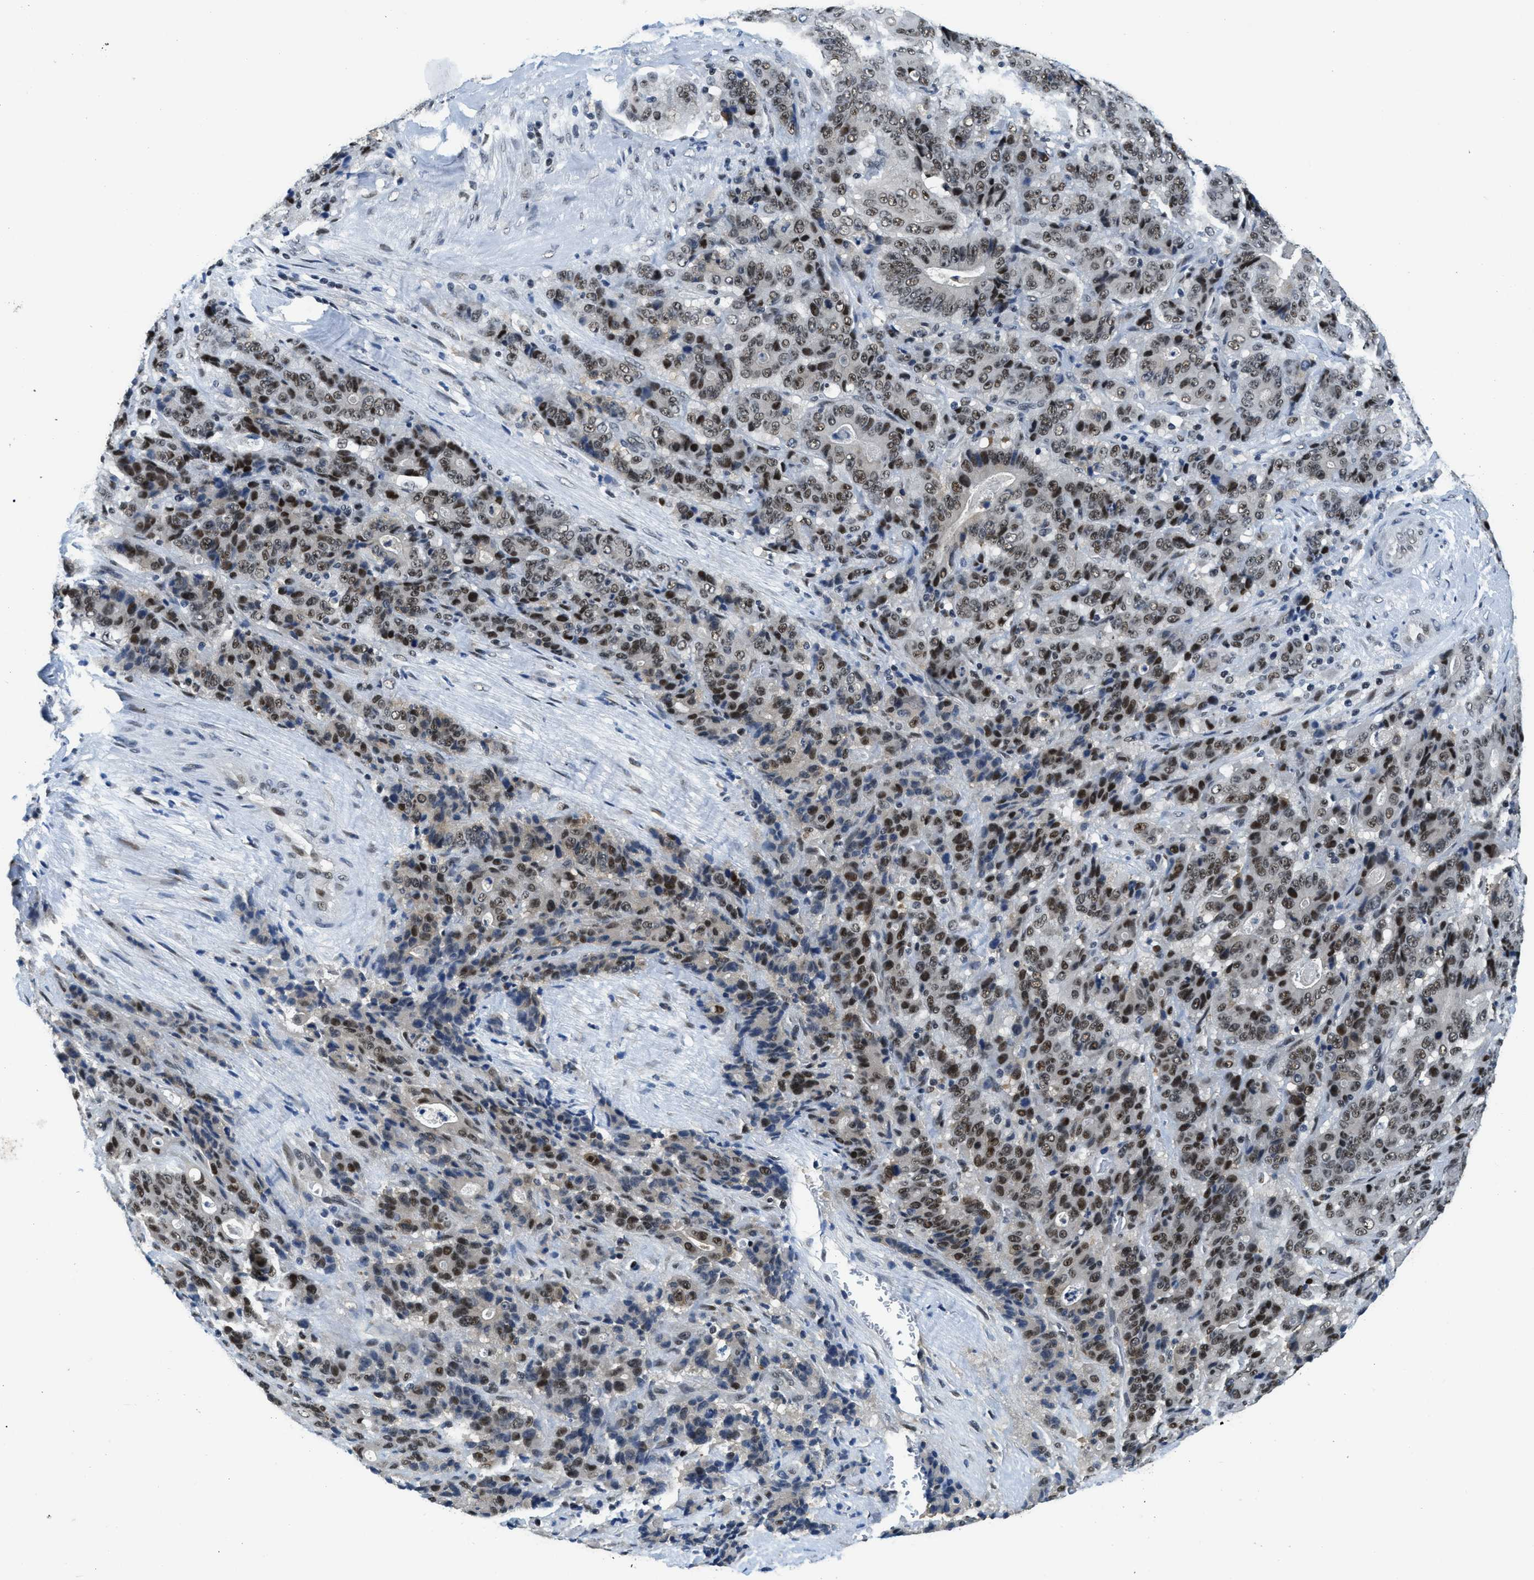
{"staining": {"intensity": "moderate", "quantity": ">75%", "location": "nuclear"}, "tissue": "stomach cancer", "cell_type": "Tumor cells", "image_type": "cancer", "snomed": [{"axis": "morphology", "description": "Adenocarcinoma, NOS"}, {"axis": "topography", "description": "Stomach"}], "caption": "An immunohistochemistry micrograph of neoplastic tissue is shown. Protein staining in brown labels moderate nuclear positivity in stomach cancer within tumor cells.", "gene": "SSB", "patient": {"sex": "female", "age": 73}}